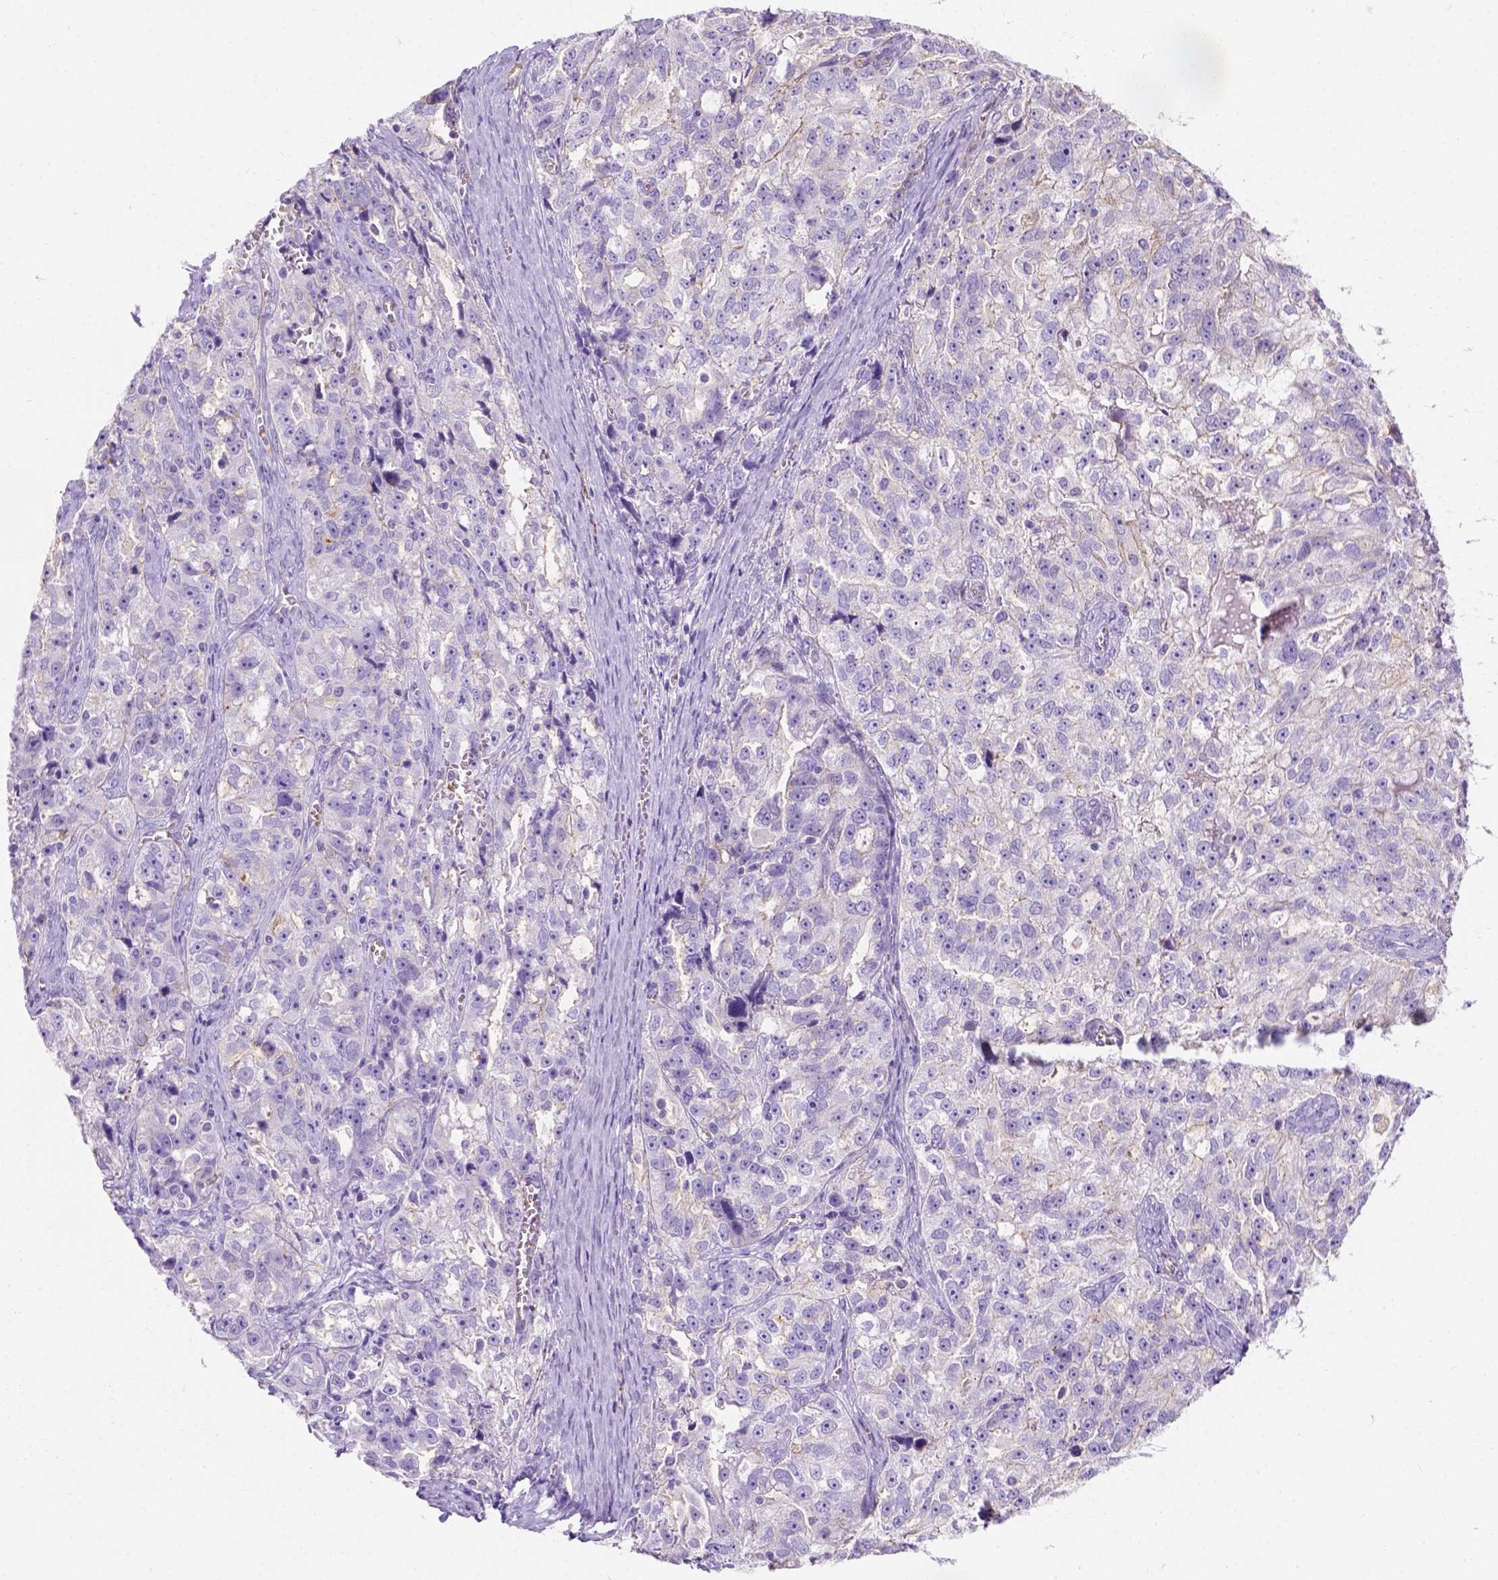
{"staining": {"intensity": "weak", "quantity": "25%-75%", "location": "cytoplasmic/membranous"}, "tissue": "ovarian cancer", "cell_type": "Tumor cells", "image_type": "cancer", "snomed": [{"axis": "morphology", "description": "Cystadenocarcinoma, serous, NOS"}, {"axis": "topography", "description": "Ovary"}], "caption": "DAB (3,3'-diaminobenzidine) immunohistochemical staining of ovarian cancer exhibits weak cytoplasmic/membranous protein expression in about 25%-75% of tumor cells.", "gene": "PHF7", "patient": {"sex": "female", "age": 51}}